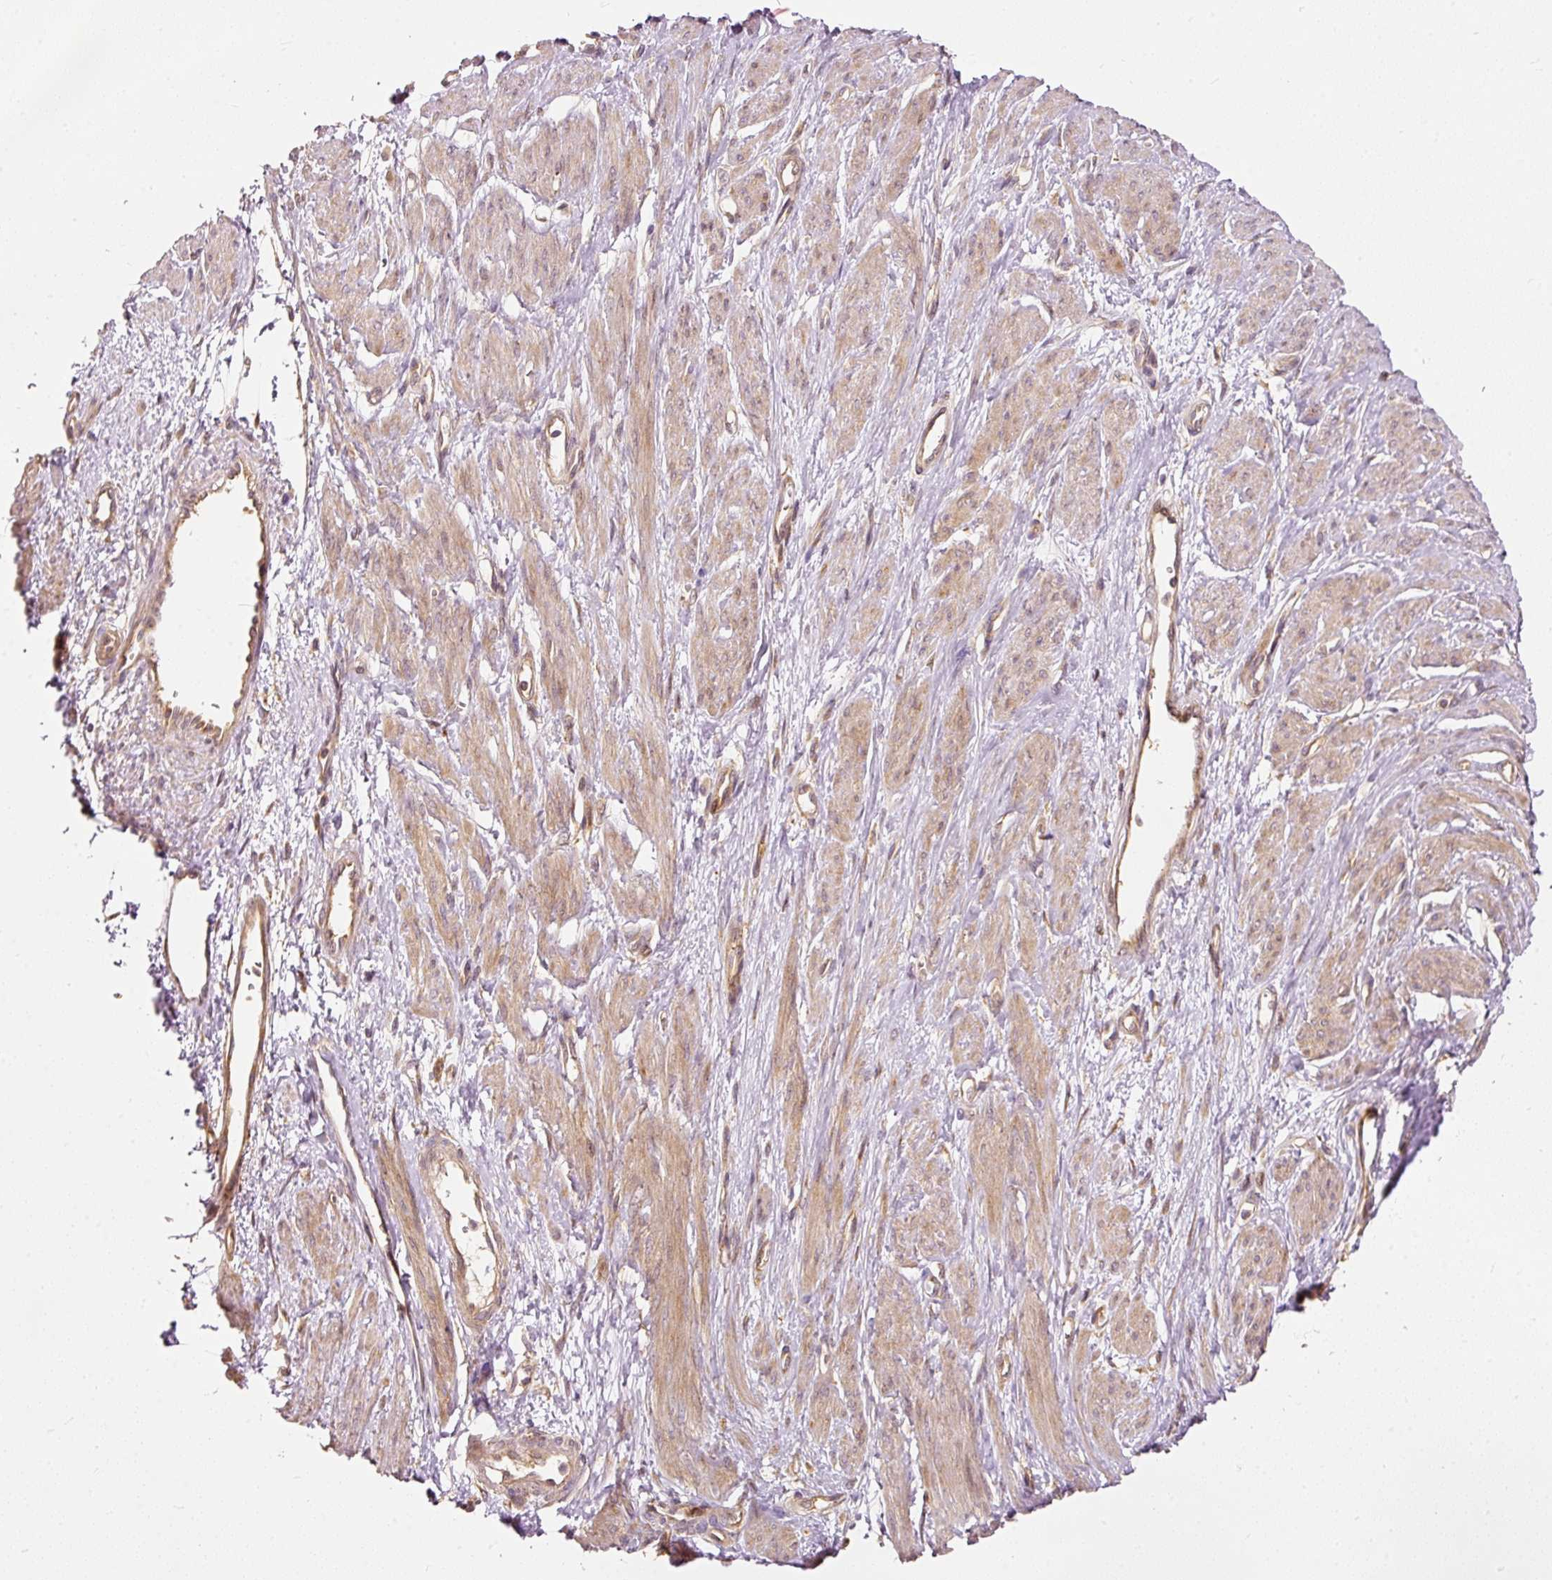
{"staining": {"intensity": "weak", "quantity": ">75%", "location": "cytoplasmic/membranous"}, "tissue": "smooth muscle", "cell_type": "Smooth muscle cells", "image_type": "normal", "snomed": [{"axis": "morphology", "description": "Normal tissue, NOS"}, {"axis": "topography", "description": "Smooth muscle"}, {"axis": "topography", "description": "Uterus"}], "caption": "Immunohistochemistry (IHC) (DAB) staining of benign human smooth muscle exhibits weak cytoplasmic/membranous protein staining in about >75% of smooth muscle cells.", "gene": "EIF3B", "patient": {"sex": "female", "age": 39}}